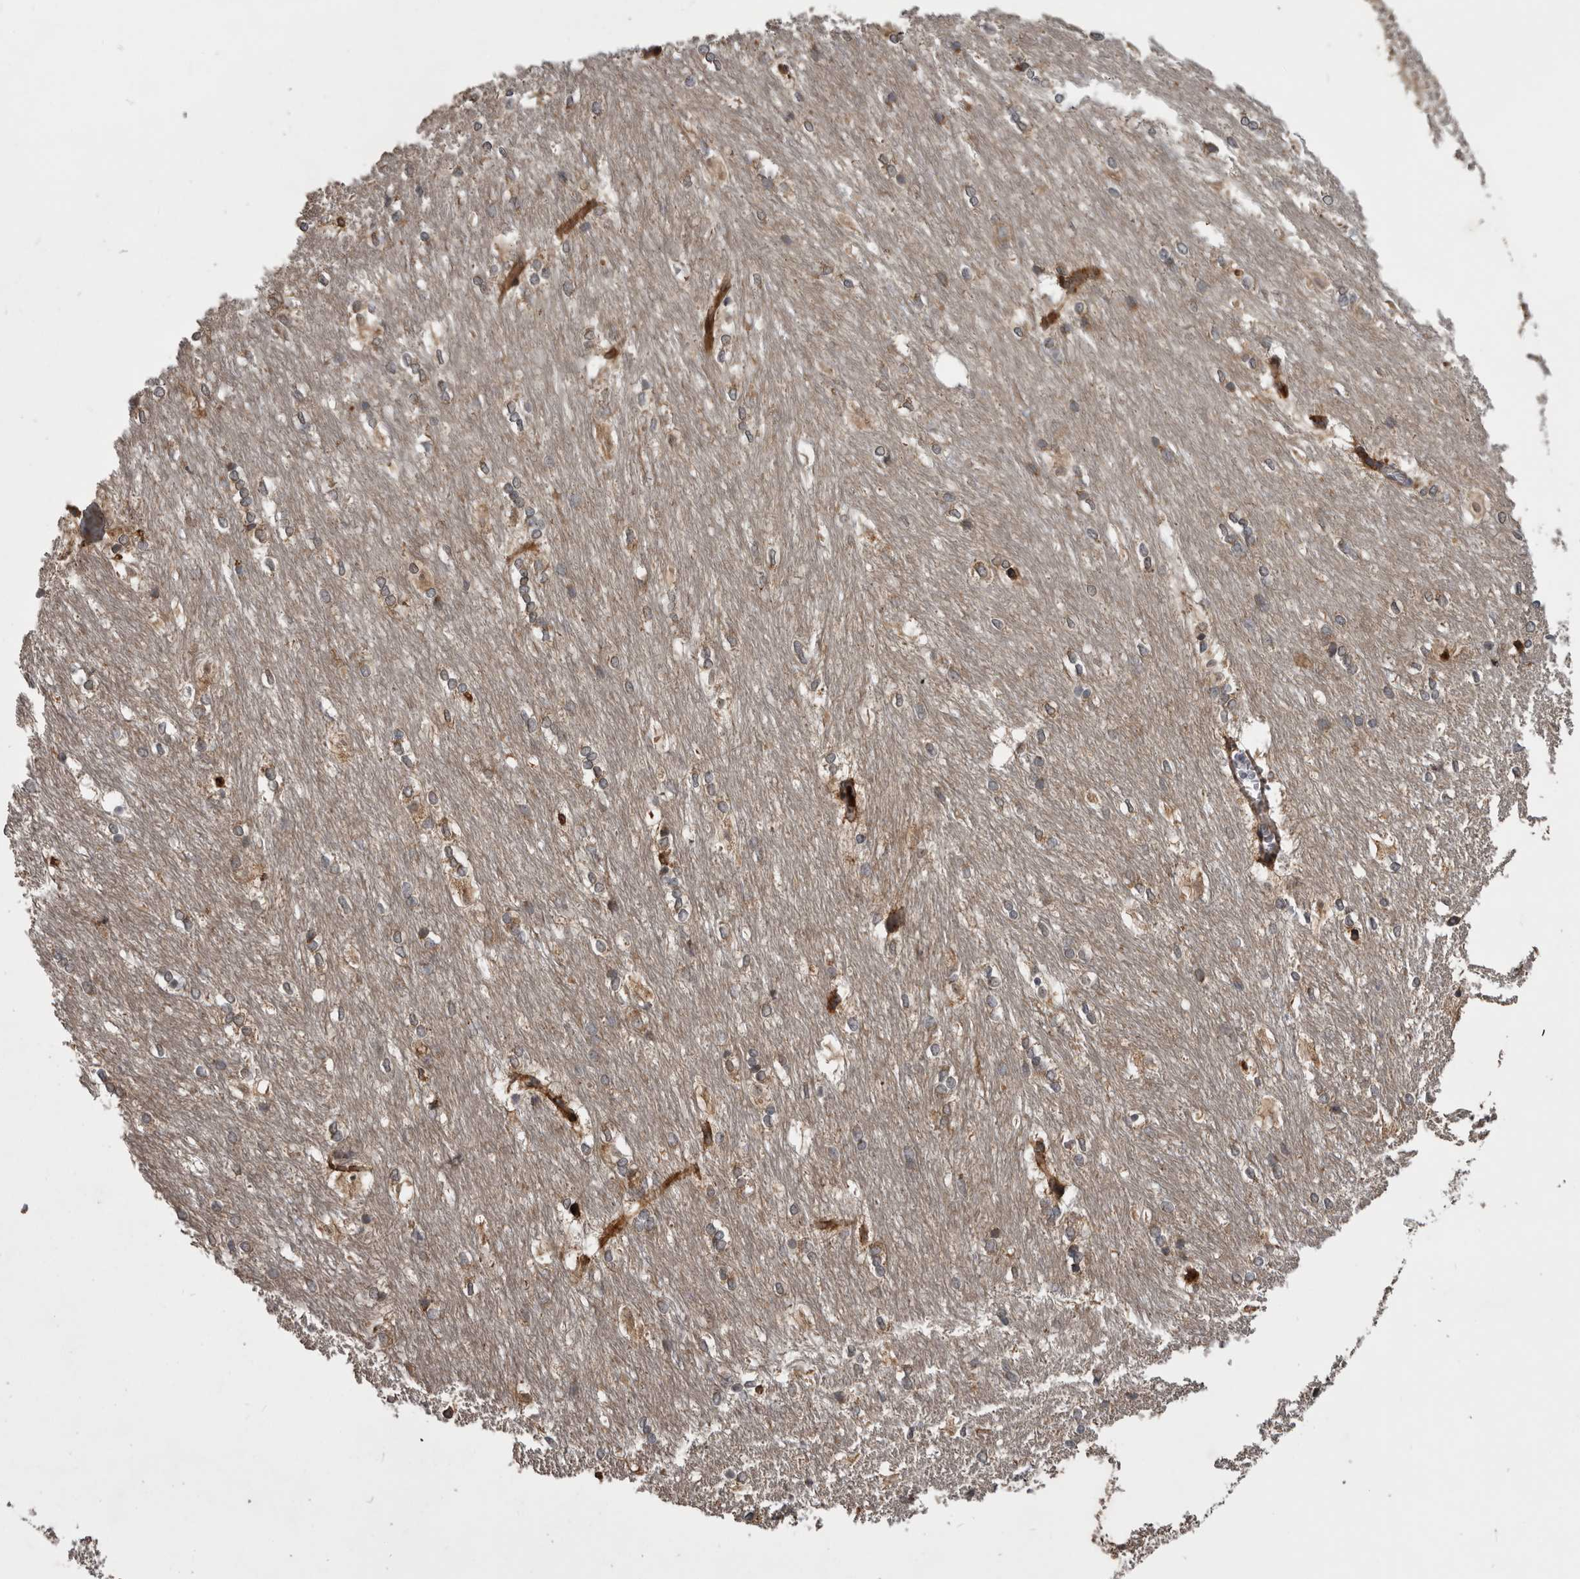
{"staining": {"intensity": "weak", "quantity": "25%-75%", "location": "cytoplasmic/membranous"}, "tissue": "caudate", "cell_type": "Glial cells", "image_type": "normal", "snomed": [{"axis": "morphology", "description": "Normal tissue, NOS"}, {"axis": "topography", "description": "Lateral ventricle wall"}], "caption": "Immunohistochemical staining of unremarkable human caudate demonstrates weak cytoplasmic/membranous protein expression in about 25%-75% of glial cells.", "gene": "RAB3GAP2", "patient": {"sex": "female", "age": 19}}